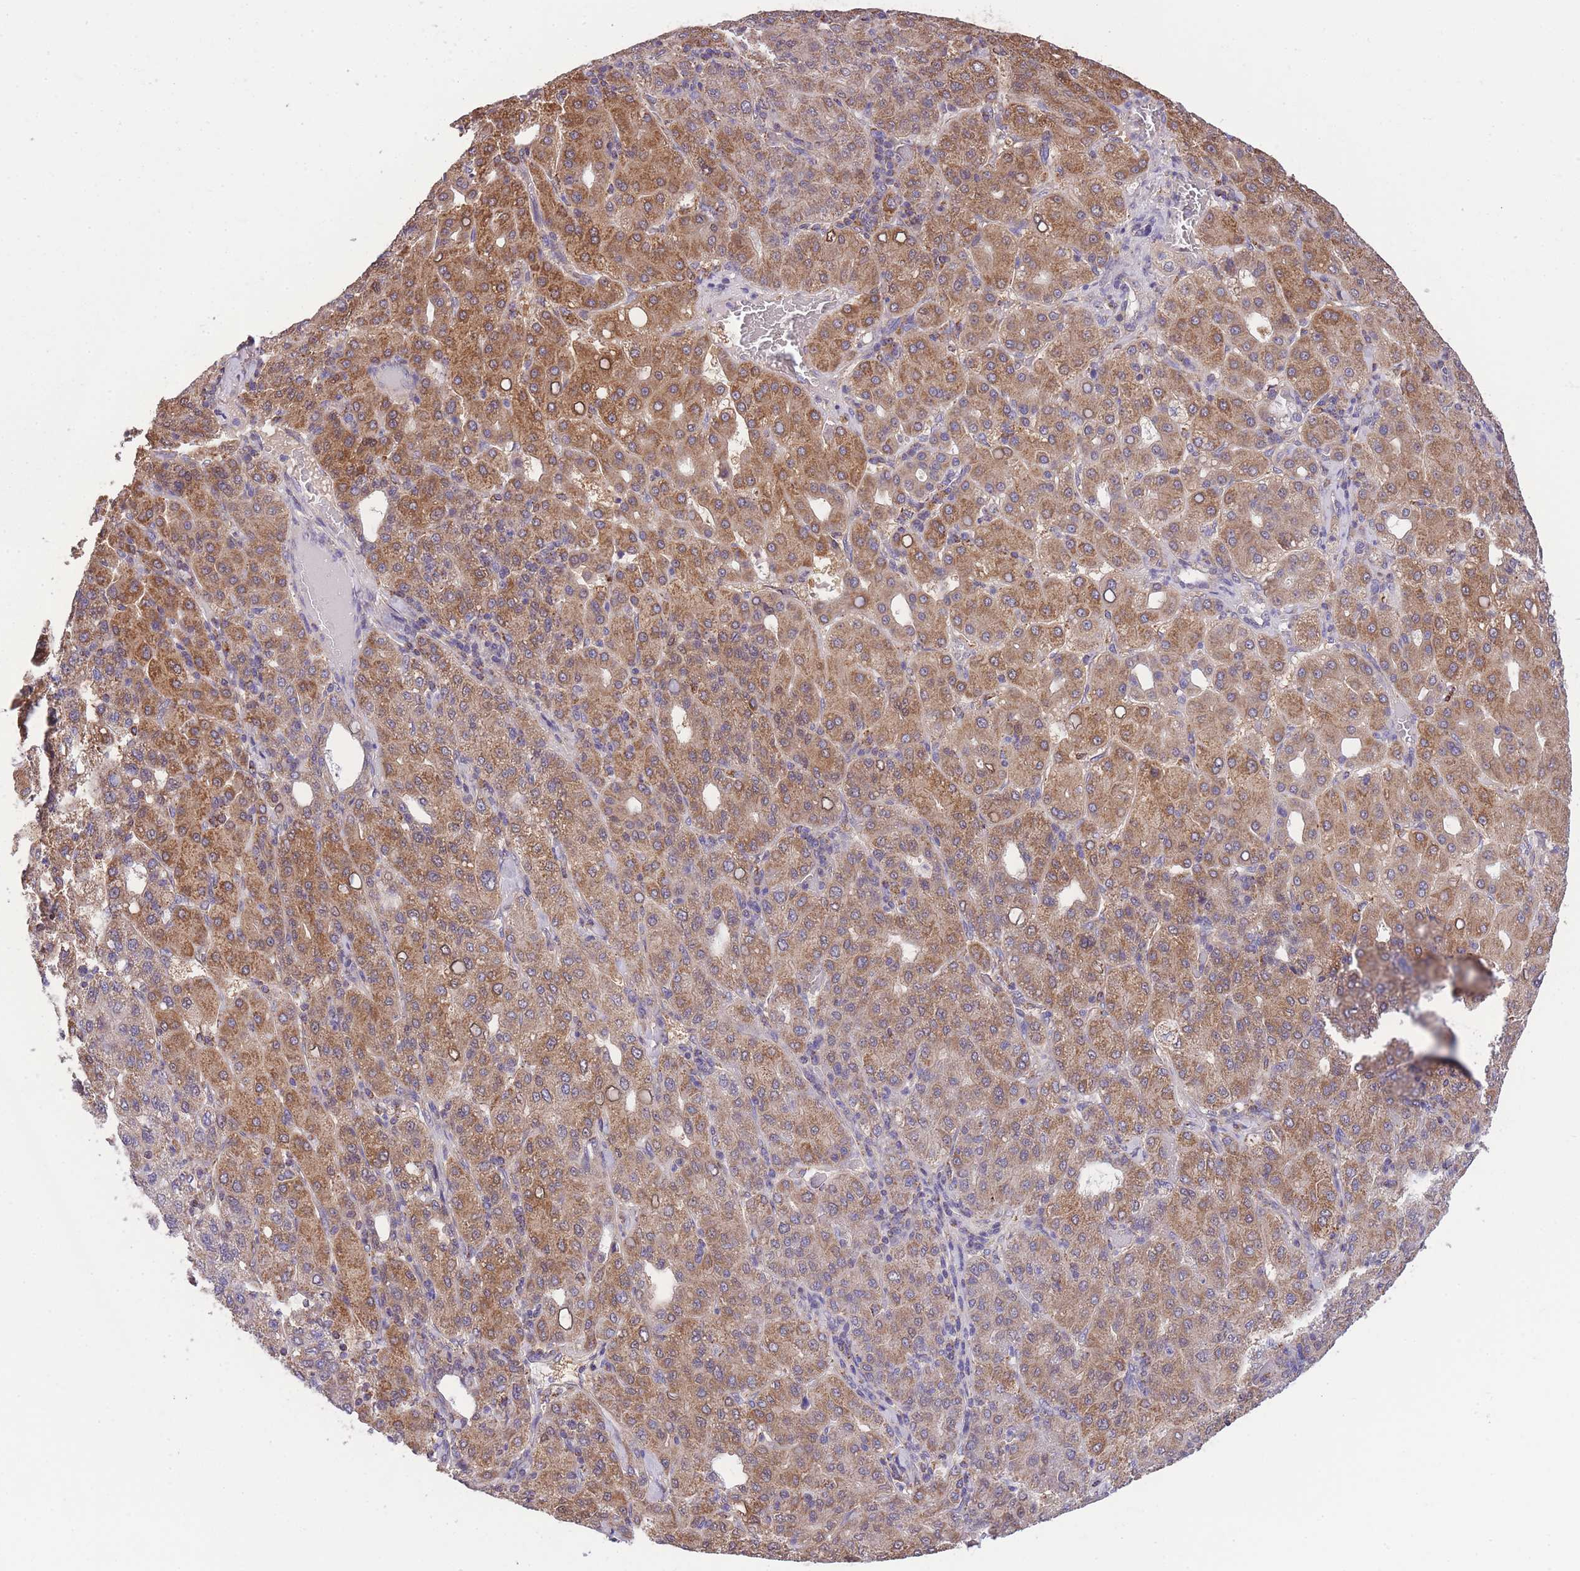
{"staining": {"intensity": "moderate", "quantity": ">75%", "location": "cytoplasmic/membranous"}, "tissue": "liver cancer", "cell_type": "Tumor cells", "image_type": "cancer", "snomed": [{"axis": "morphology", "description": "Carcinoma, Hepatocellular, NOS"}, {"axis": "topography", "description": "Liver"}], "caption": "Protein expression analysis of hepatocellular carcinoma (liver) shows moderate cytoplasmic/membranous expression in approximately >75% of tumor cells. Nuclei are stained in blue.", "gene": "ST3GAL3", "patient": {"sex": "male", "age": 65}}